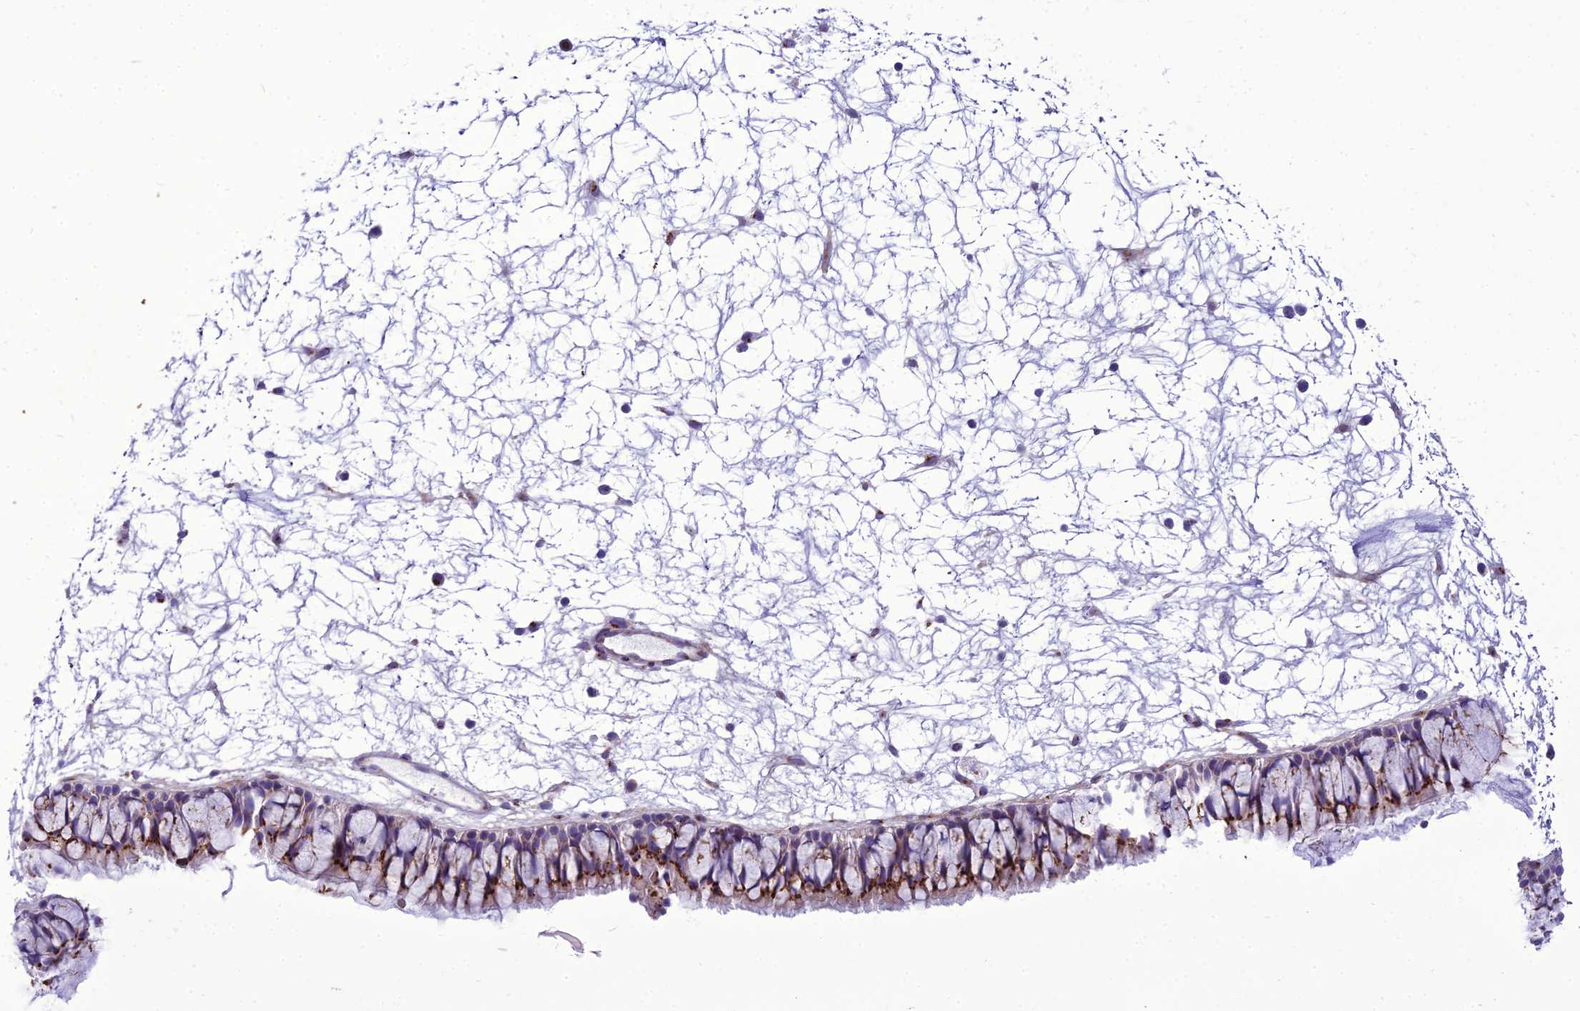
{"staining": {"intensity": "strong", "quantity": "25%-75%", "location": "cytoplasmic/membranous"}, "tissue": "nasopharynx", "cell_type": "Respiratory epithelial cells", "image_type": "normal", "snomed": [{"axis": "morphology", "description": "Normal tissue, NOS"}, {"axis": "topography", "description": "Nasopharynx"}], "caption": "IHC of unremarkable human nasopharynx exhibits high levels of strong cytoplasmic/membranous expression in about 25%-75% of respiratory epithelial cells. The staining was performed using DAB (3,3'-diaminobenzidine), with brown indicating positive protein expression. Nuclei are stained blue with hematoxylin.", "gene": "GOLM2", "patient": {"sex": "male", "age": 64}}